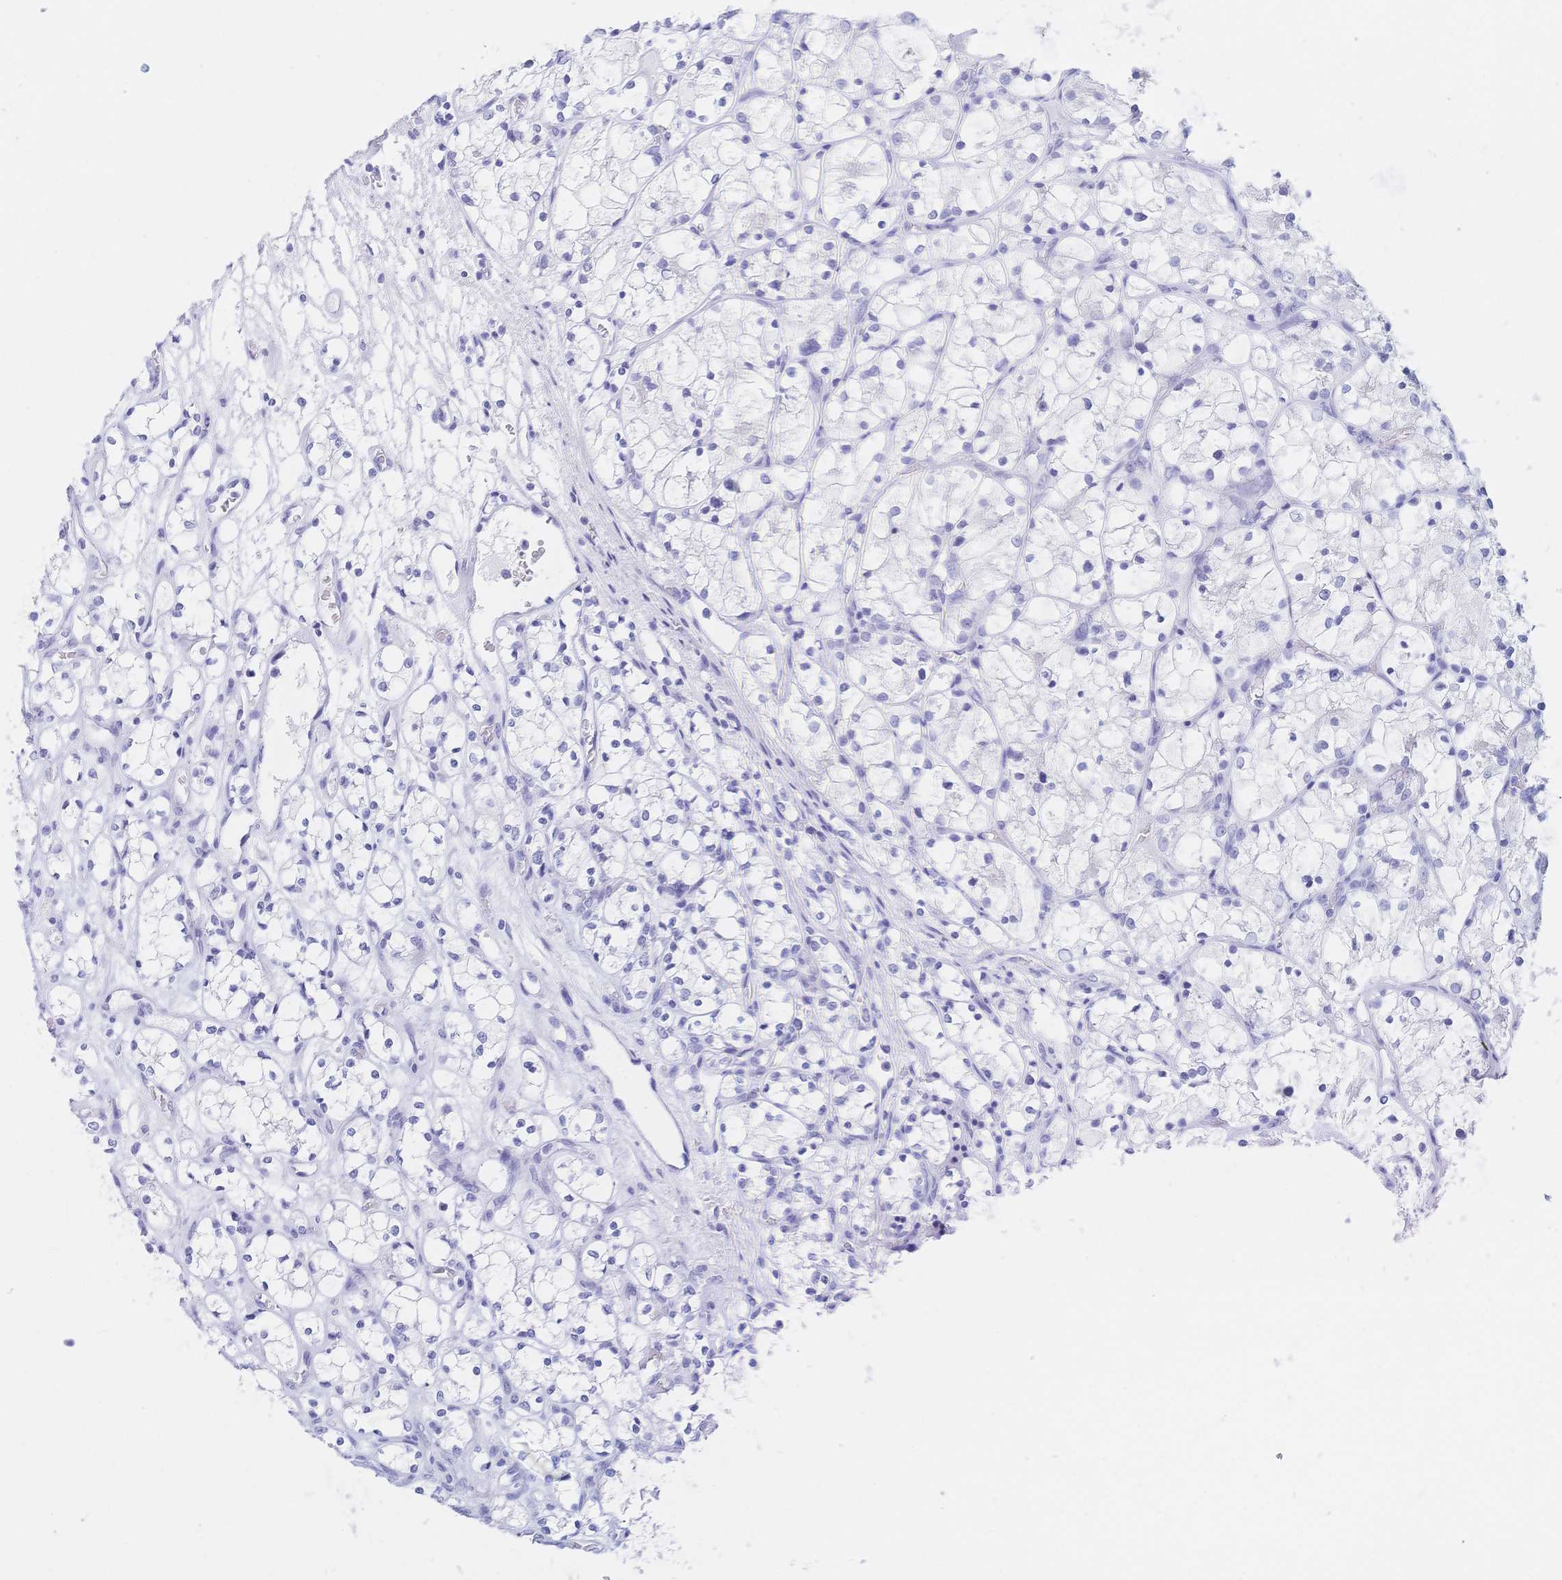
{"staining": {"intensity": "negative", "quantity": "none", "location": "none"}, "tissue": "renal cancer", "cell_type": "Tumor cells", "image_type": "cancer", "snomed": [{"axis": "morphology", "description": "Adenocarcinoma, NOS"}, {"axis": "topography", "description": "Kidney"}], "caption": "The micrograph reveals no staining of tumor cells in adenocarcinoma (renal).", "gene": "MEP1B", "patient": {"sex": "female", "age": 69}}